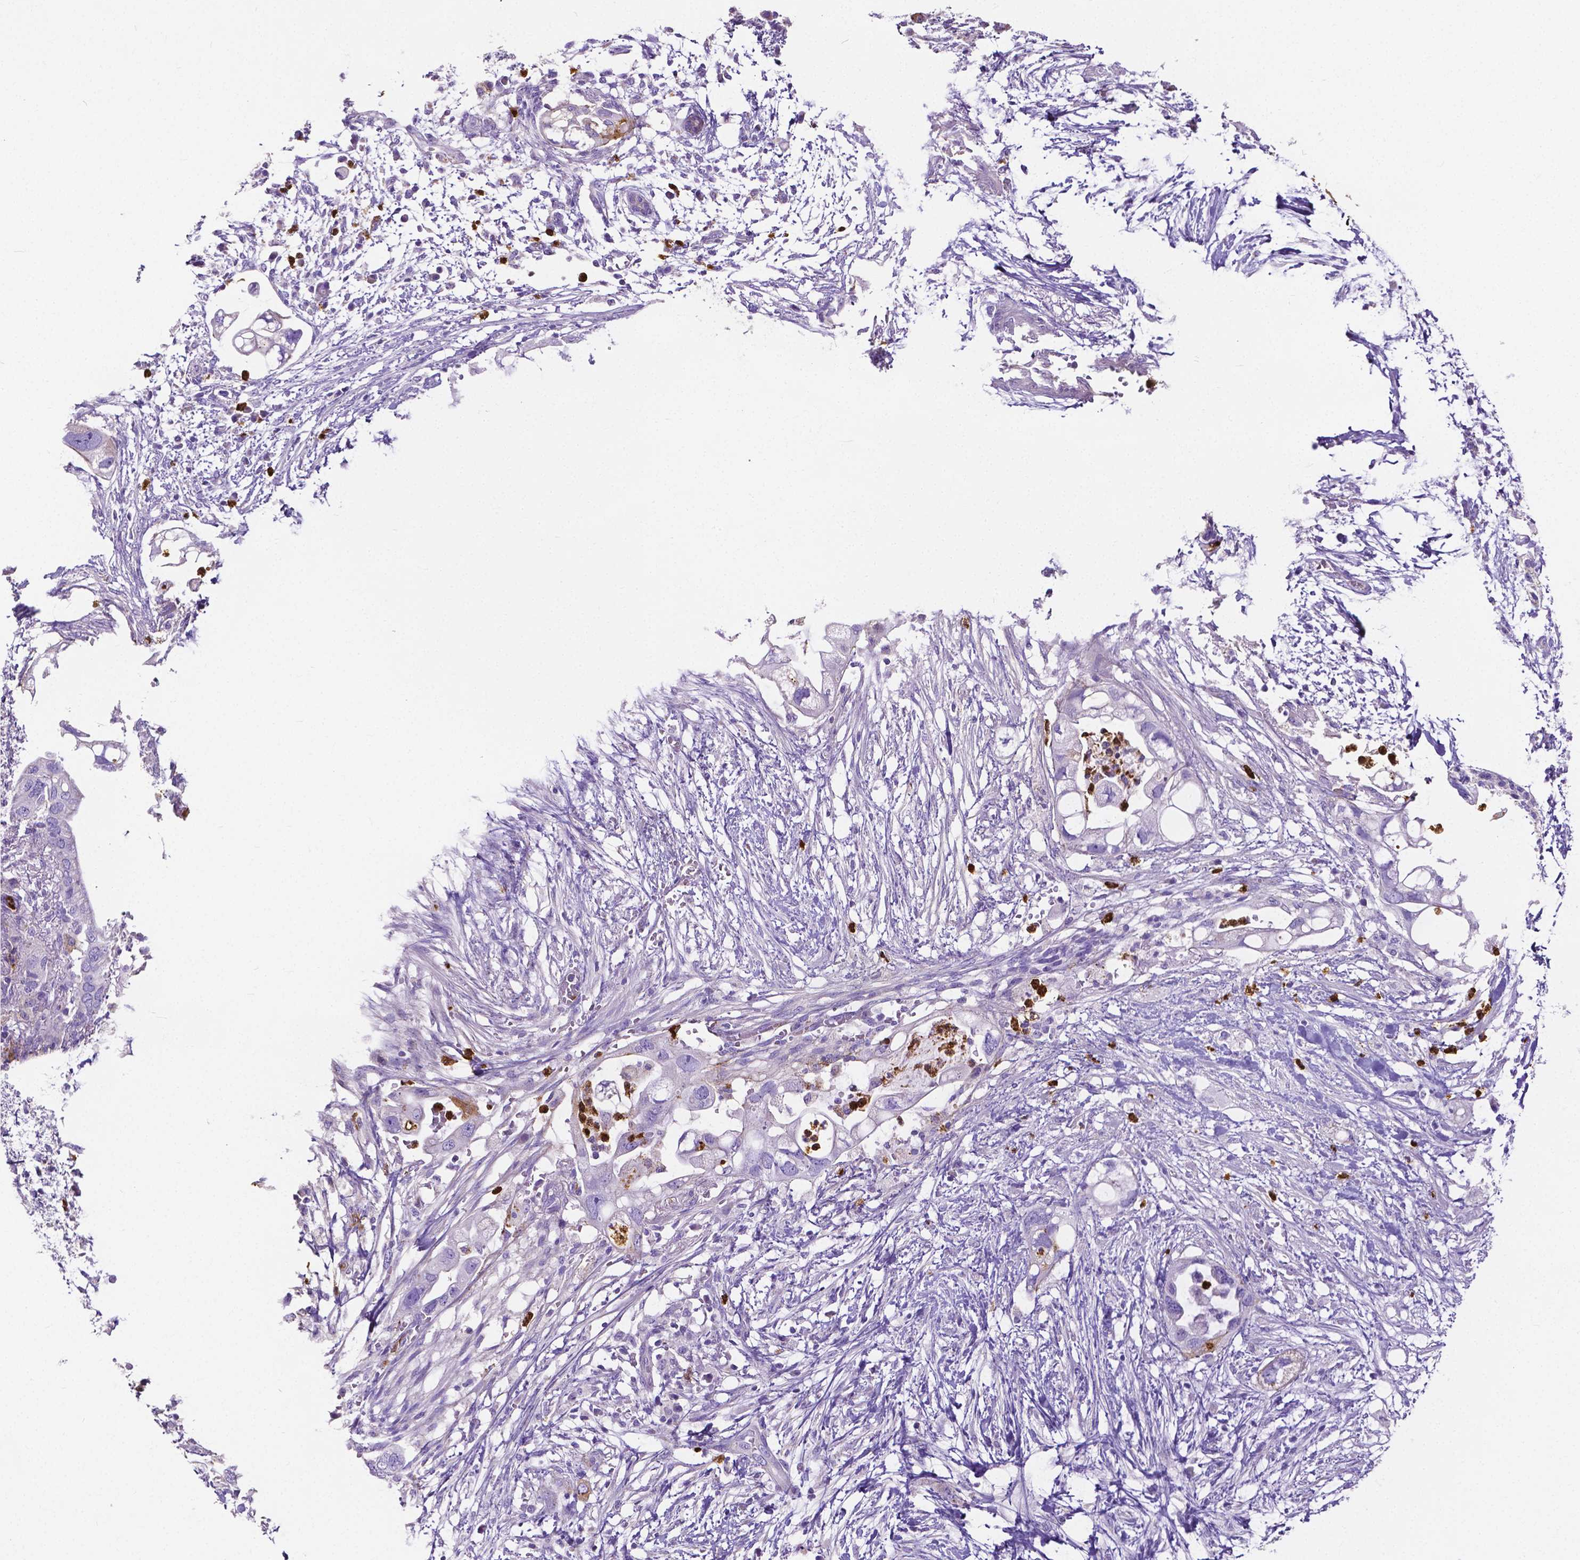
{"staining": {"intensity": "negative", "quantity": "none", "location": "none"}, "tissue": "pancreatic cancer", "cell_type": "Tumor cells", "image_type": "cancer", "snomed": [{"axis": "morphology", "description": "Adenocarcinoma, NOS"}, {"axis": "topography", "description": "Pancreas"}], "caption": "This is an immunohistochemistry photomicrograph of human pancreatic cancer (adenocarcinoma). There is no staining in tumor cells.", "gene": "MMP9", "patient": {"sex": "female", "age": 72}}